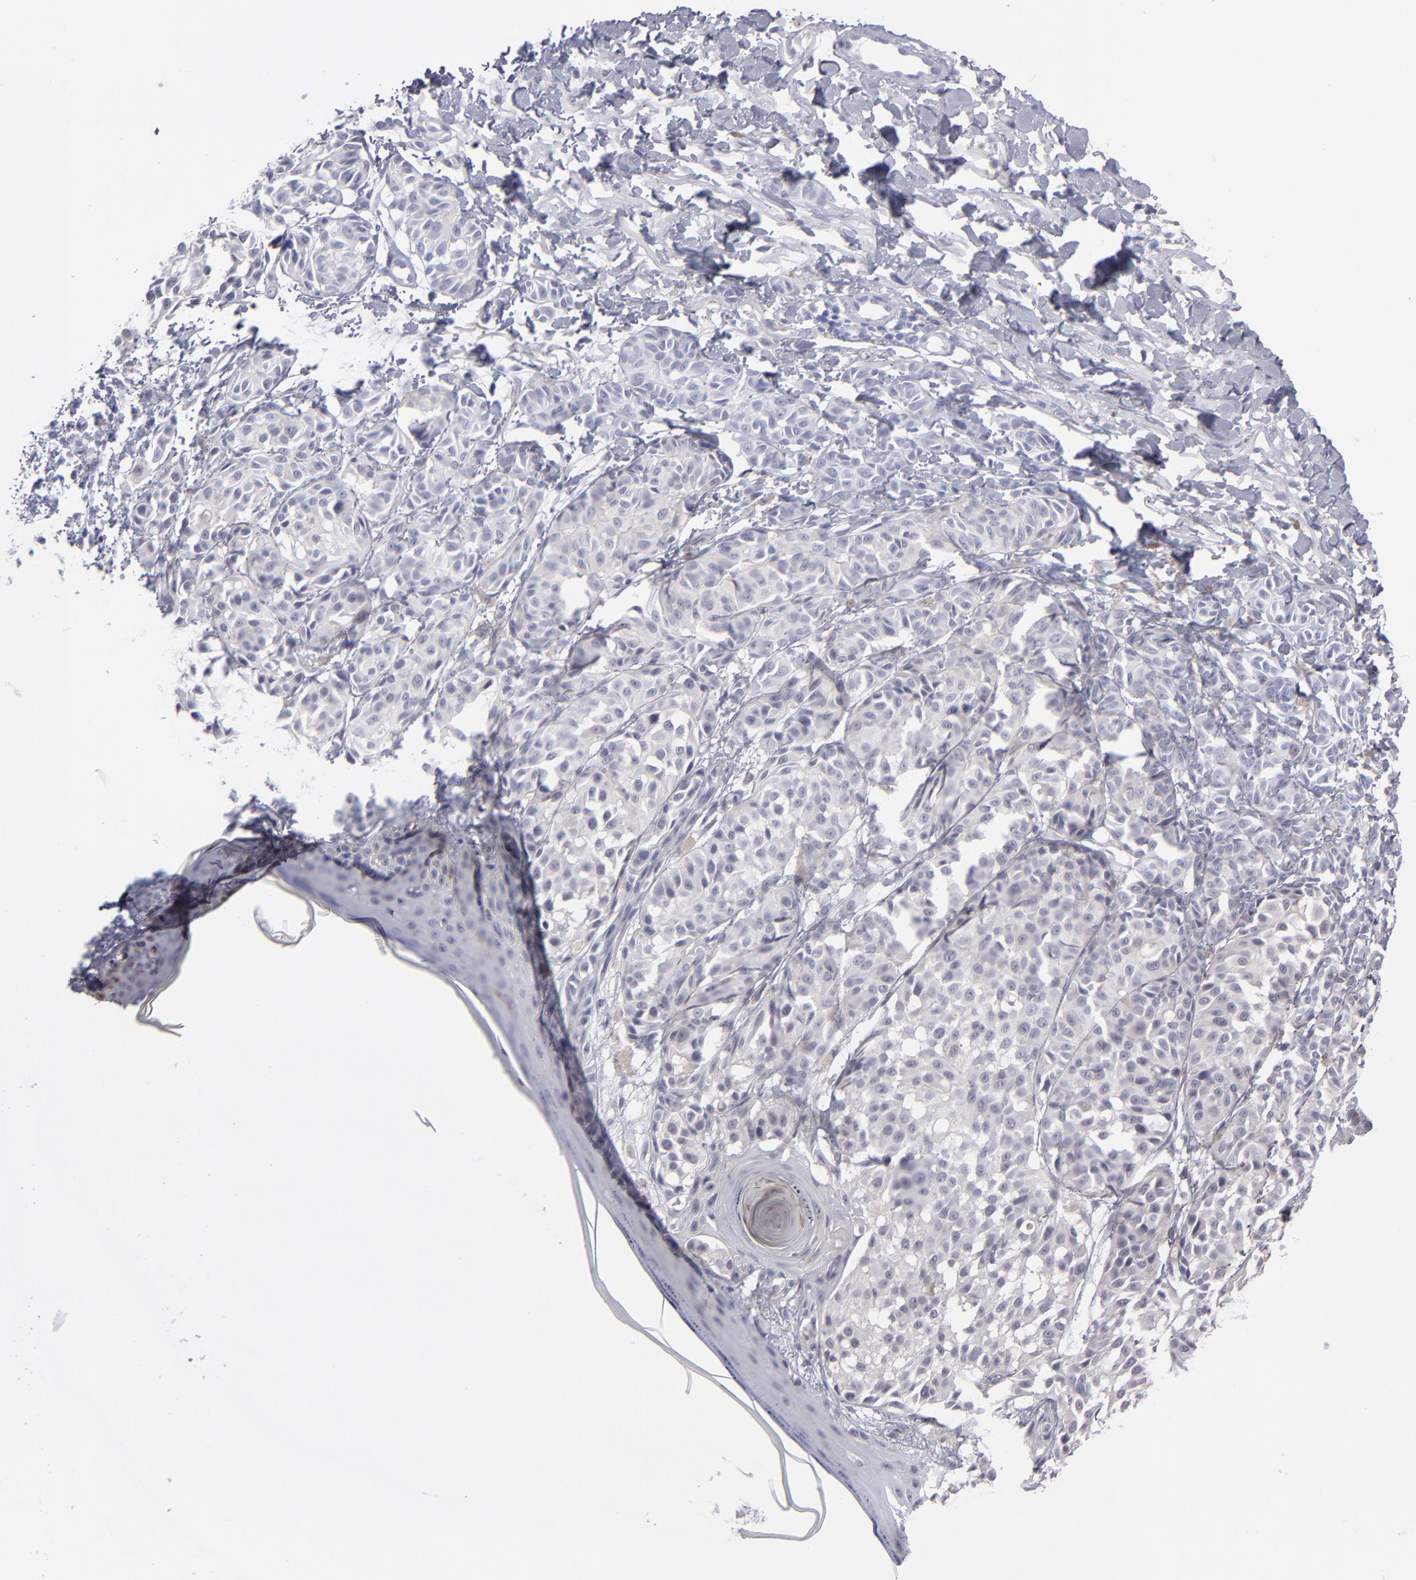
{"staining": {"intensity": "negative", "quantity": "none", "location": "none"}, "tissue": "melanoma", "cell_type": "Tumor cells", "image_type": "cancer", "snomed": [{"axis": "morphology", "description": "Malignant melanoma, NOS"}, {"axis": "topography", "description": "Skin"}], "caption": "Human malignant melanoma stained for a protein using immunohistochemistry (IHC) shows no positivity in tumor cells.", "gene": "ALDOB", "patient": {"sex": "male", "age": 76}}